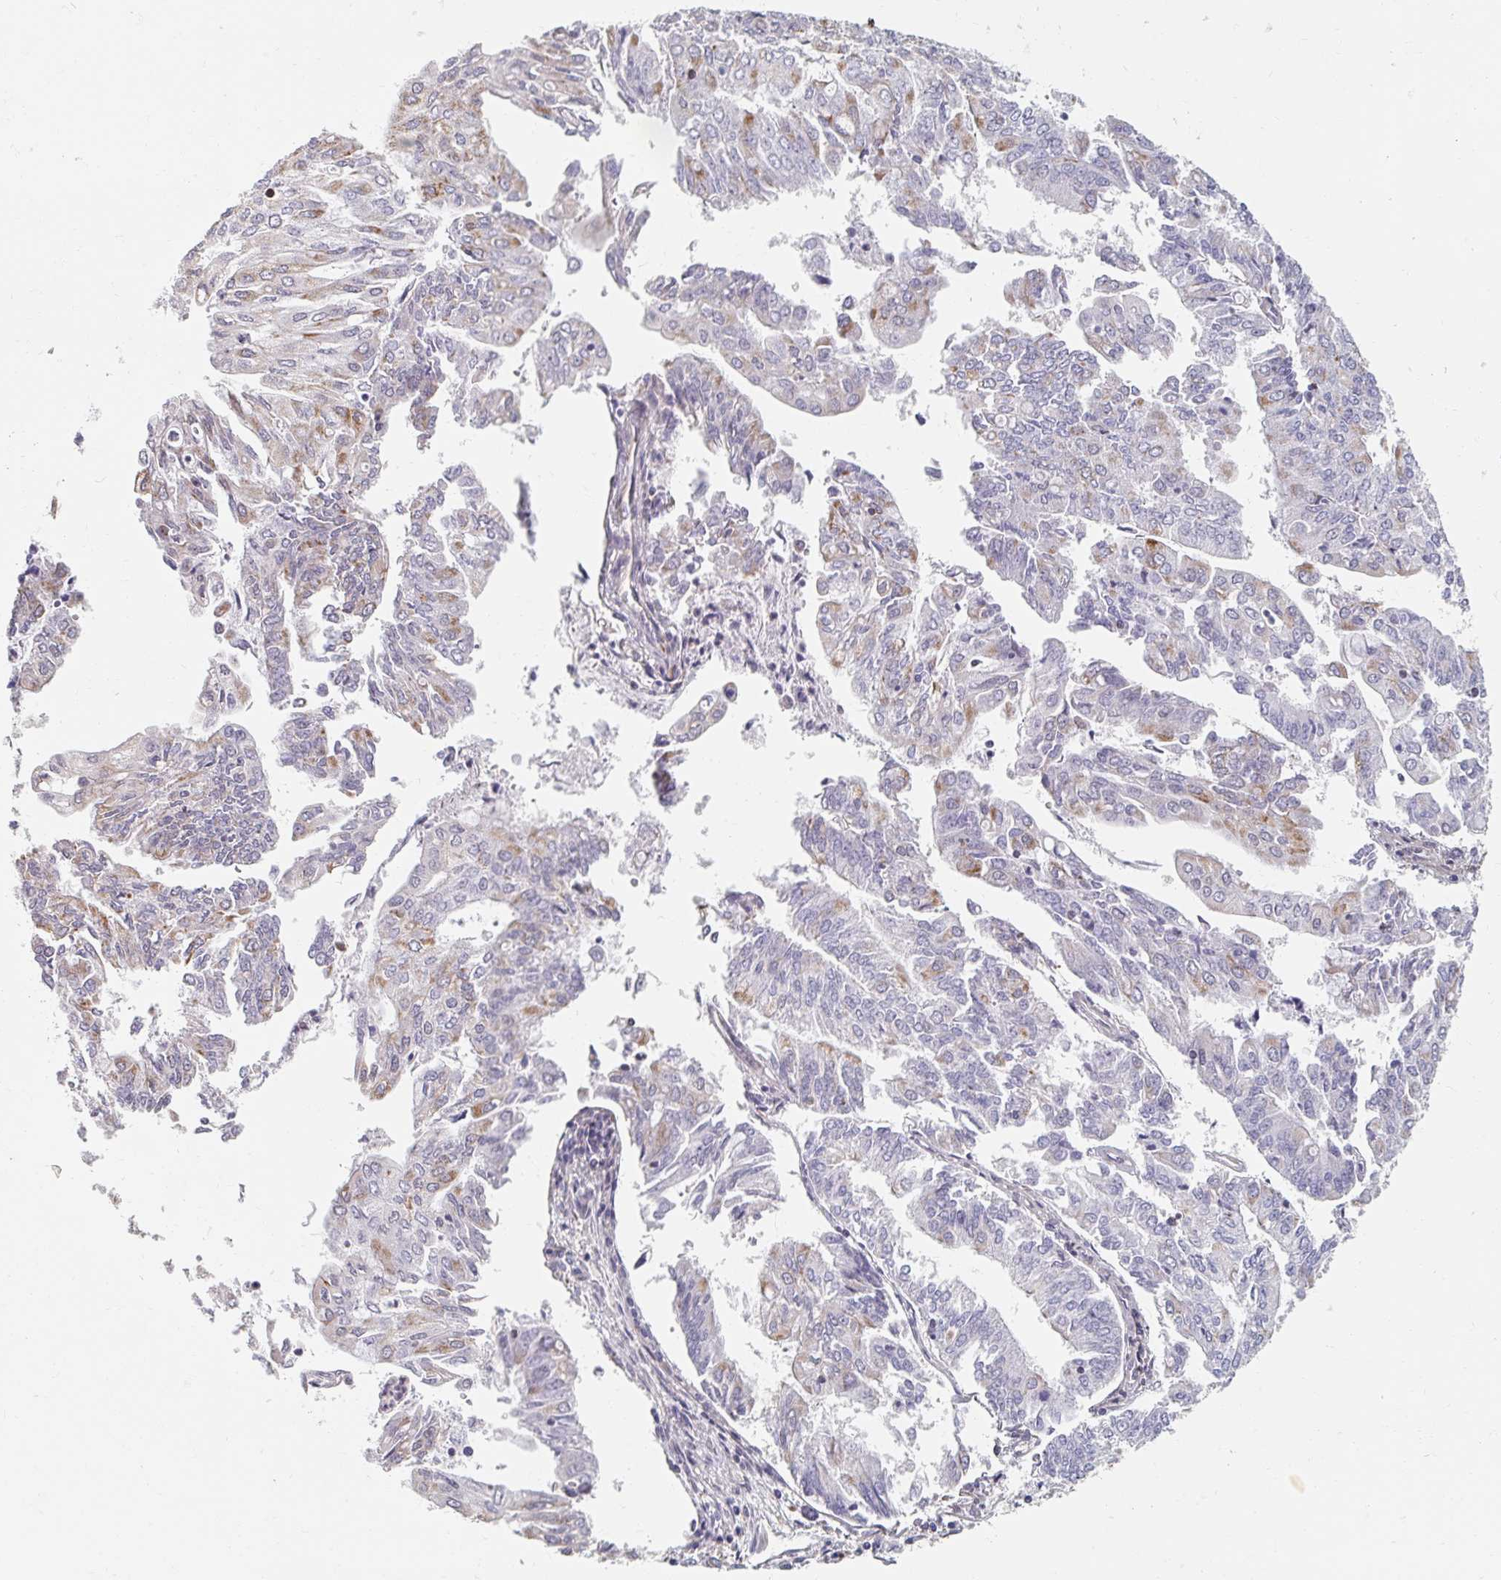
{"staining": {"intensity": "weak", "quantity": "<25%", "location": "cytoplasmic/membranous"}, "tissue": "endometrial cancer", "cell_type": "Tumor cells", "image_type": "cancer", "snomed": [{"axis": "morphology", "description": "Adenocarcinoma, NOS"}, {"axis": "topography", "description": "Endometrium"}], "caption": "High magnification brightfield microscopy of endometrial cancer stained with DAB (3,3'-diaminobenzidine) (brown) and counterstained with hematoxylin (blue): tumor cells show no significant expression.", "gene": "MAVS", "patient": {"sex": "female", "age": 61}}